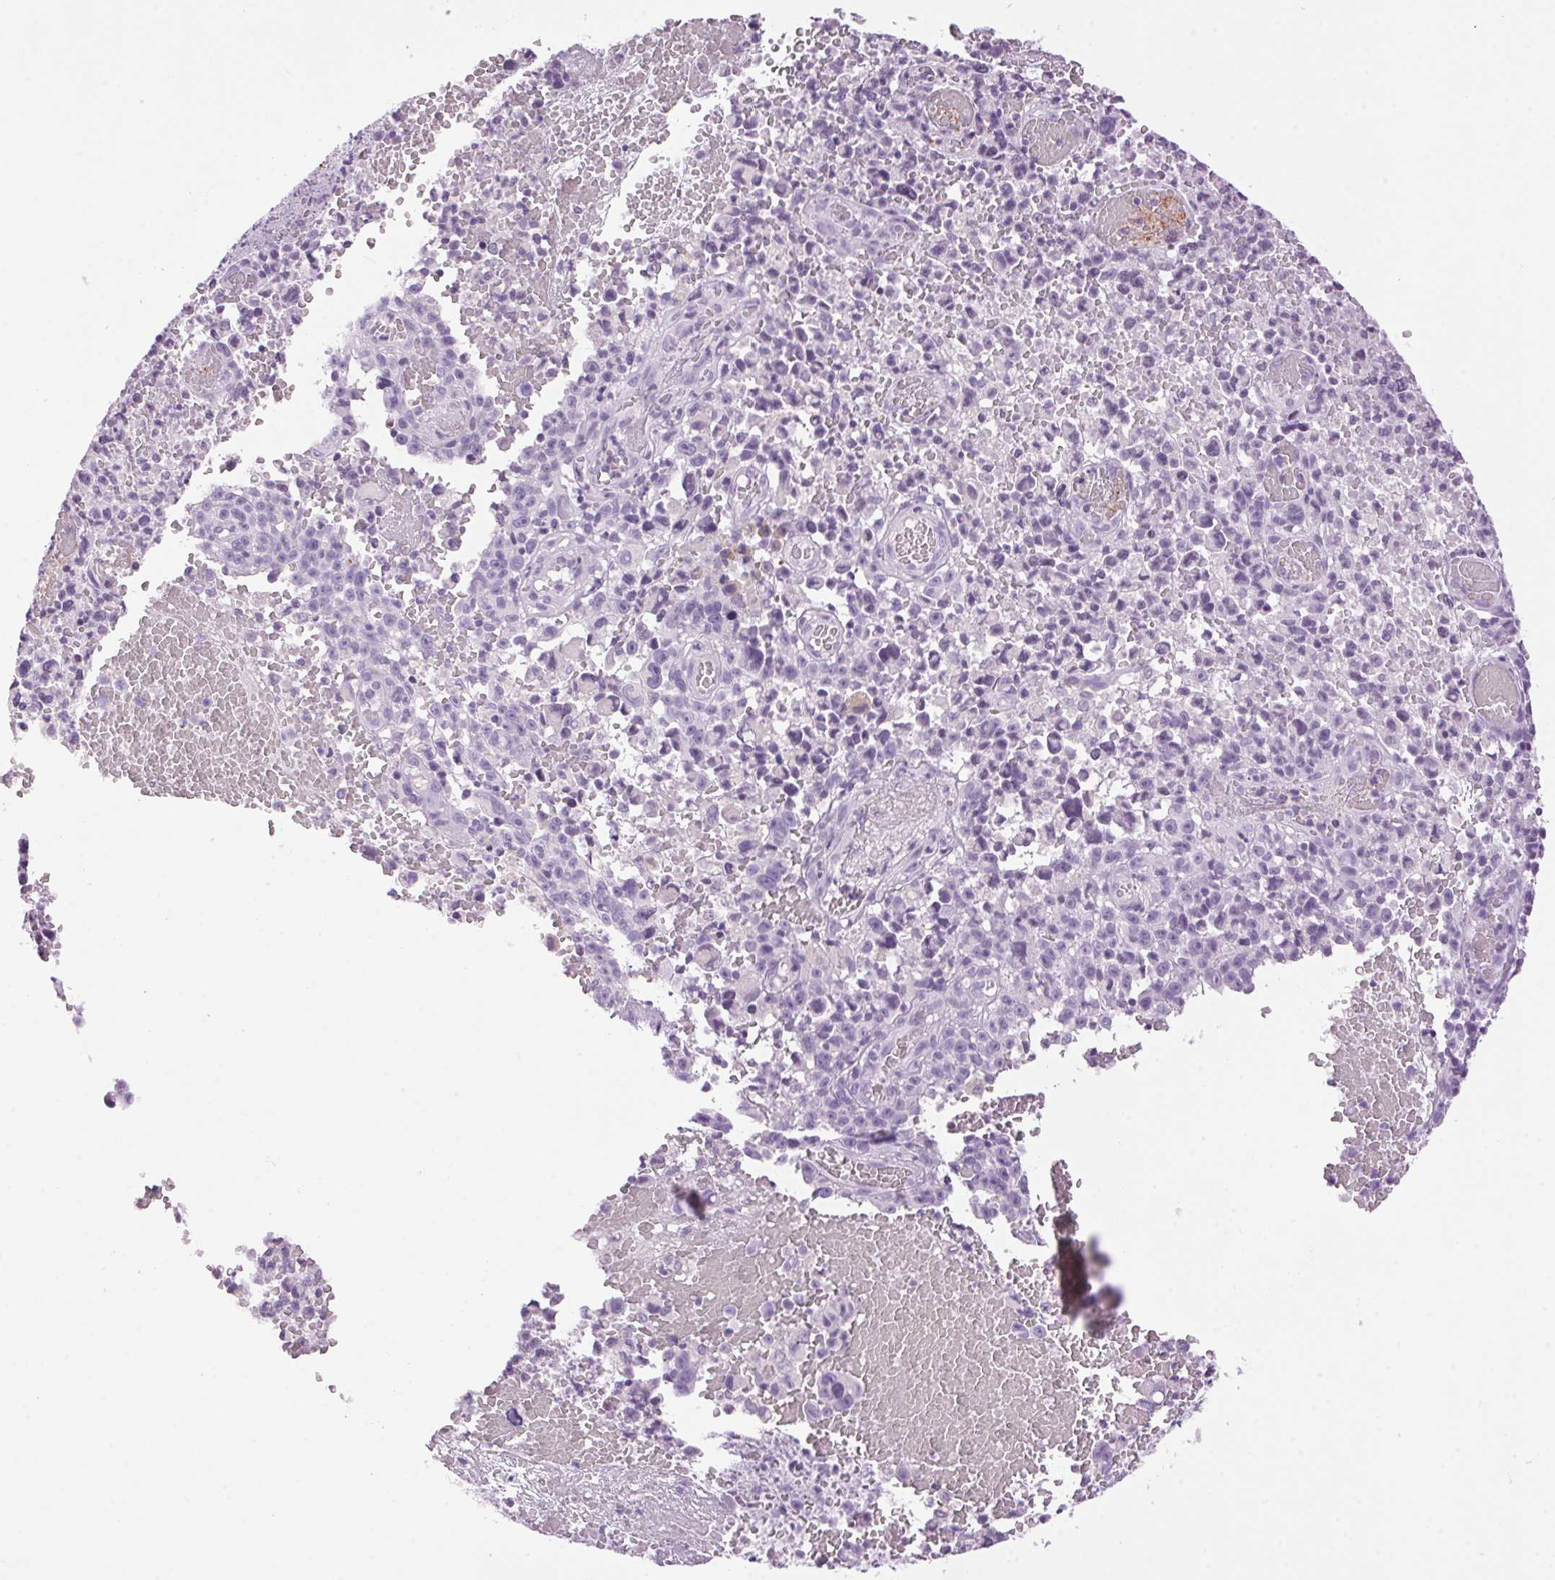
{"staining": {"intensity": "negative", "quantity": "none", "location": "none"}, "tissue": "melanoma", "cell_type": "Tumor cells", "image_type": "cancer", "snomed": [{"axis": "morphology", "description": "Malignant melanoma, NOS"}, {"axis": "topography", "description": "Skin"}], "caption": "This is a image of IHC staining of melanoma, which shows no positivity in tumor cells. (Stains: DAB immunohistochemistry (IHC) with hematoxylin counter stain, Microscopy: brightfield microscopy at high magnification).", "gene": "TMEM88B", "patient": {"sex": "female", "age": 82}}